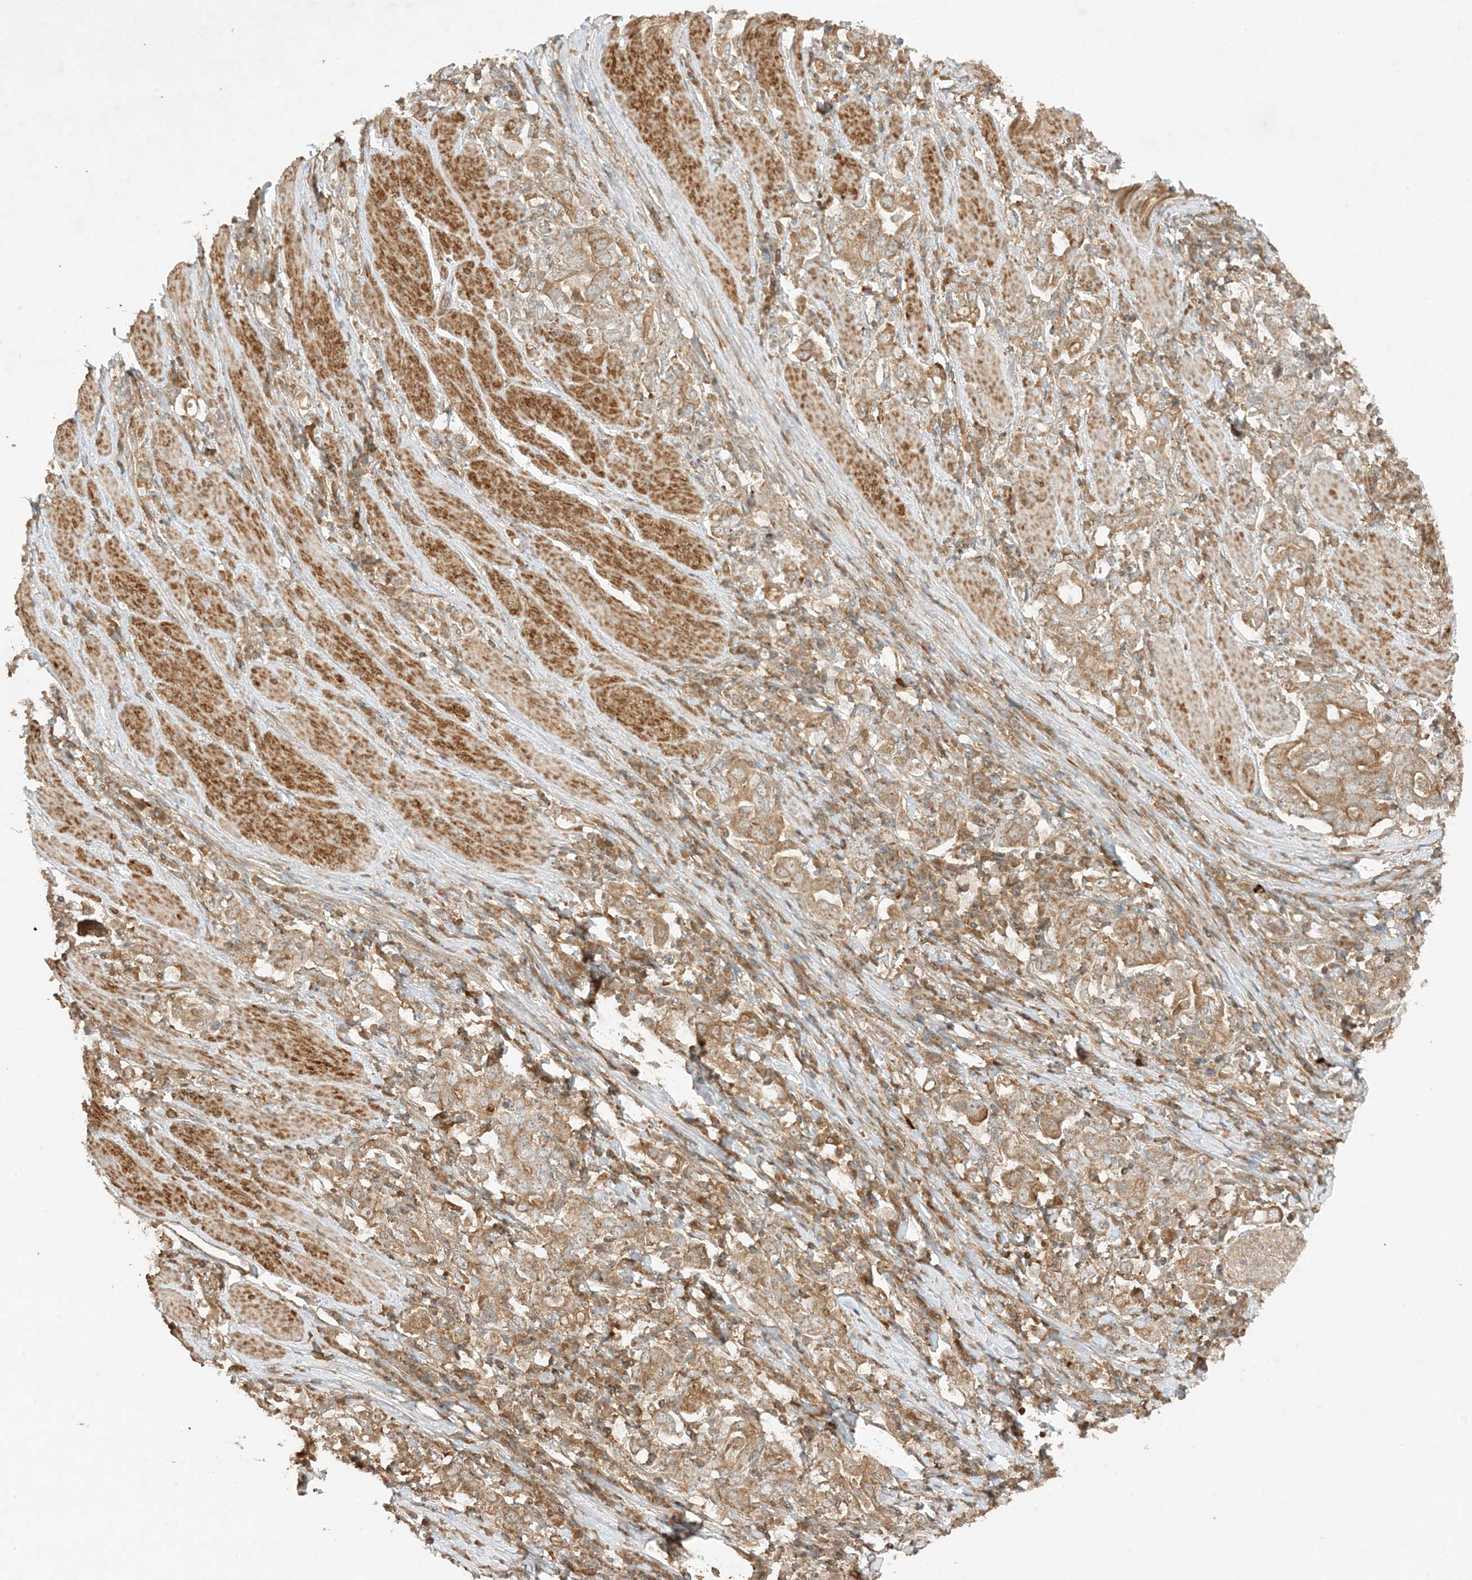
{"staining": {"intensity": "weak", "quantity": "25%-75%", "location": "cytoplasmic/membranous"}, "tissue": "stomach cancer", "cell_type": "Tumor cells", "image_type": "cancer", "snomed": [{"axis": "morphology", "description": "Adenocarcinoma, NOS"}, {"axis": "topography", "description": "Stomach, upper"}], "caption": "This is a photomicrograph of IHC staining of stomach cancer (adenocarcinoma), which shows weak staining in the cytoplasmic/membranous of tumor cells.", "gene": "XRN1", "patient": {"sex": "male", "age": 62}}